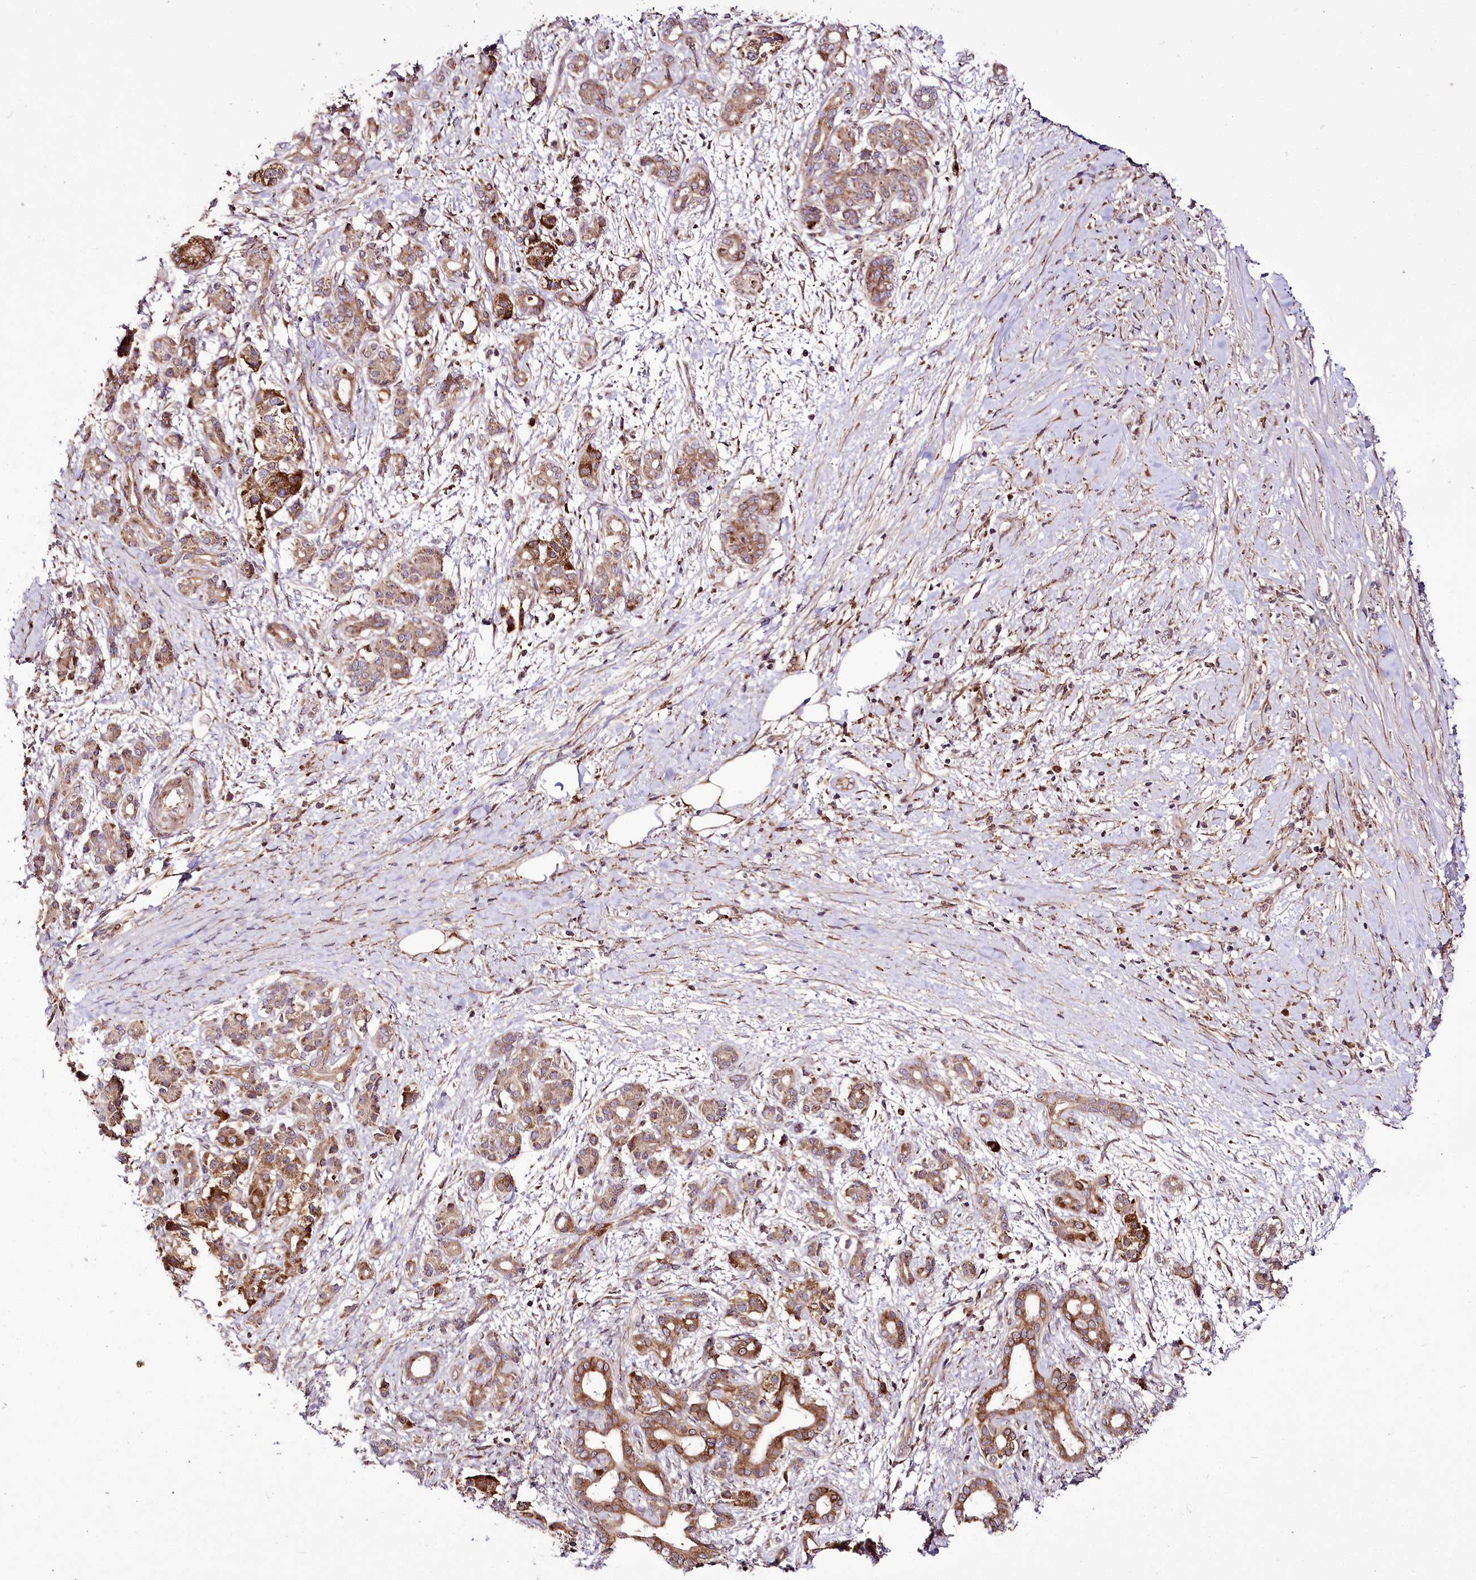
{"staining": {"intensity": "moderate", "quantity": ">75%", "location": "cytoplasmic/membranous"}, "tissue": "pancreatic cancer", "cell_type": "Tumor cells", "image_type": "cancer", "snomed": [{"axis": "morphology", "description": "Adenocarcinoma, NOS"}, {"axis": "topography", "description": "Pancreas"}], "caption": "IHC (DAB (3,3'-diaminobenzidine)) staining of pancreatic cancer exhibits moderate cytoplasmic/membranous protein expression in about >75% of tumor cells. Nuclei are stained in blue.", "gene": "RAB7A", "patient": {"sex": "female", "age": 55}}